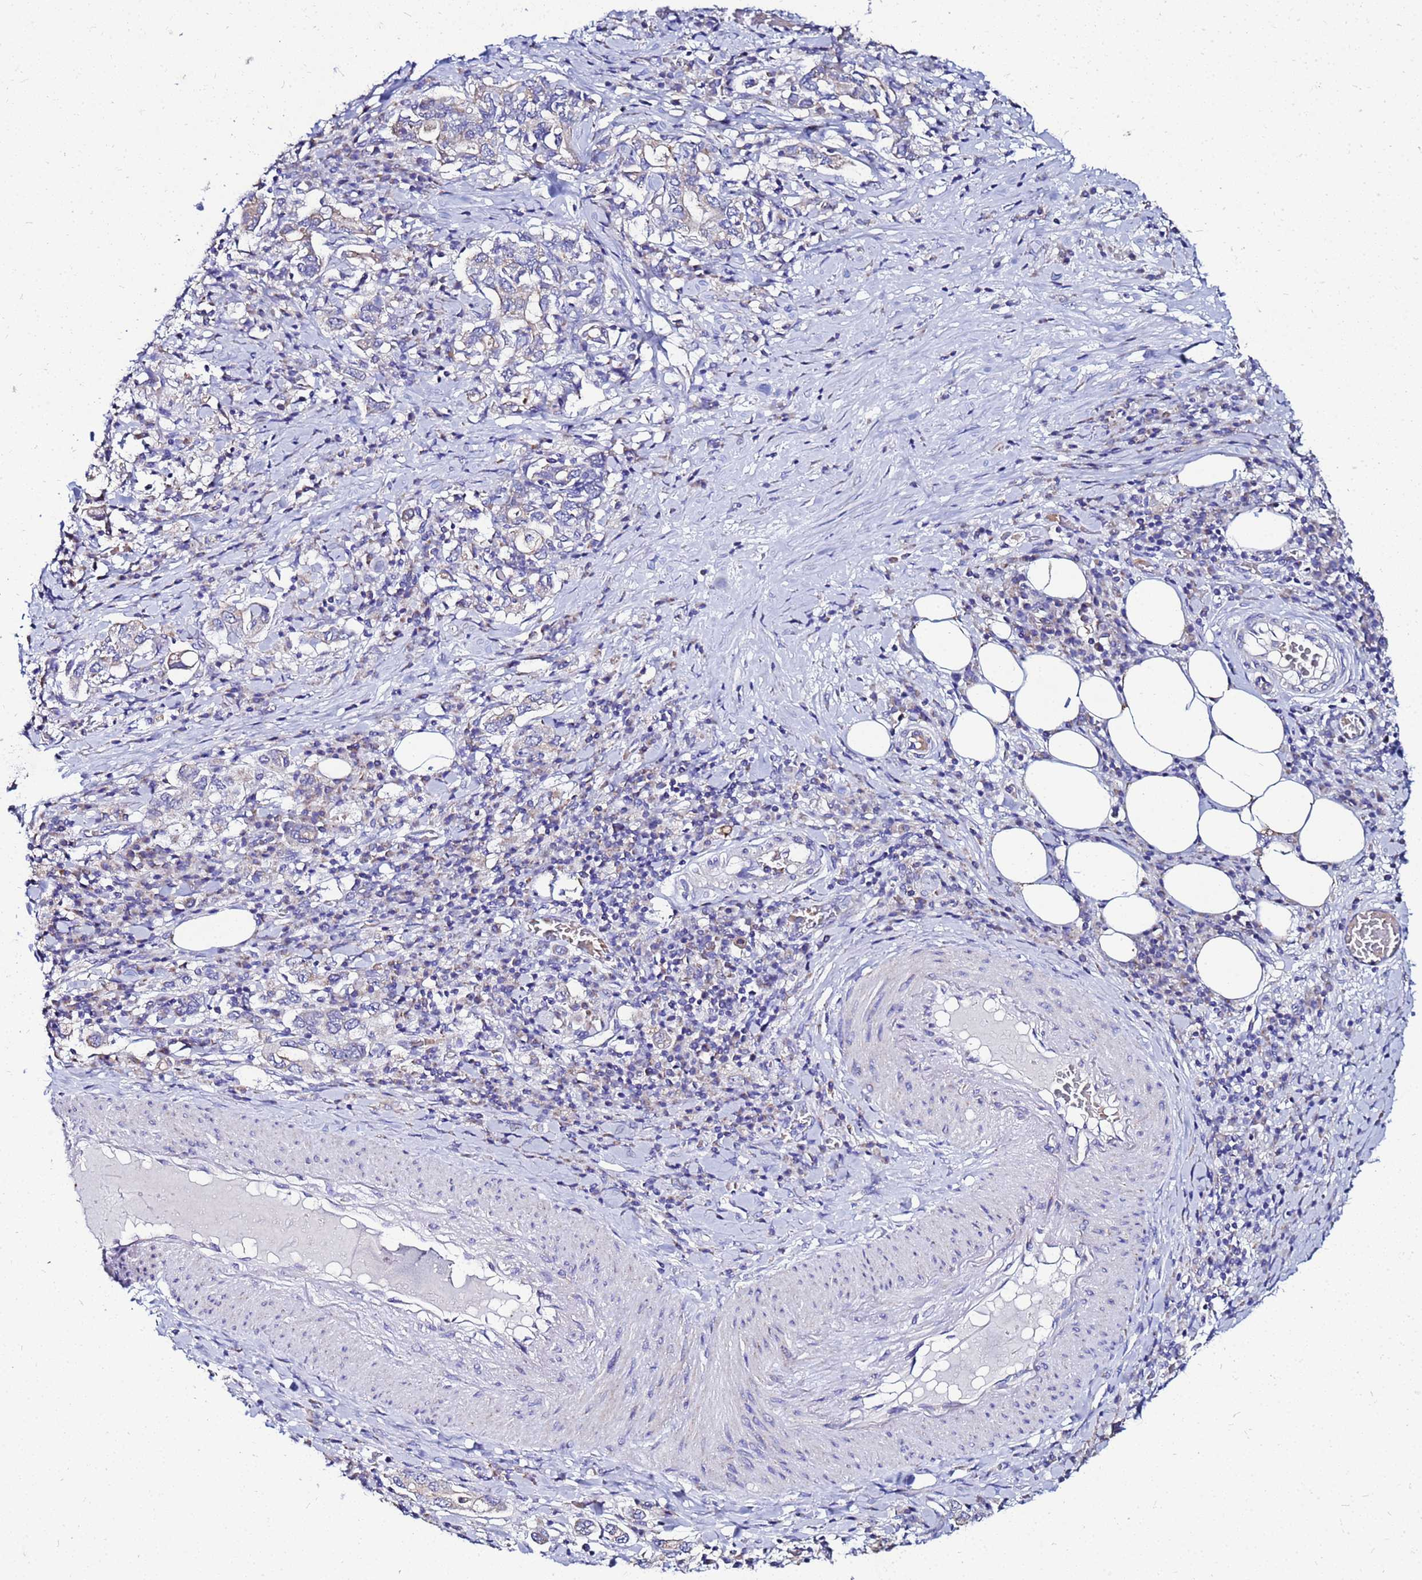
{"staining": {"intensity": "negative", "quantity": "none", "location": "none"}, "tissue": "stomach cancer", "cell_type": "Tumor cells", "image_type": "cancer", "snomed": [{"axis": "morphology", "description": "Adenocarcinoma, NOS"}, {"axis": "topography", "description": "Stomach, upper"}, {"axis": "topography", "description": "Stomach"}], "caption": "A high-resolution photomicrograph shows IHC staining of stomach cancer, which demonstrates no significant staining in tumor cells.", "gene": "FAHD2A", "patient": {"sex": "male", "age": 62}}